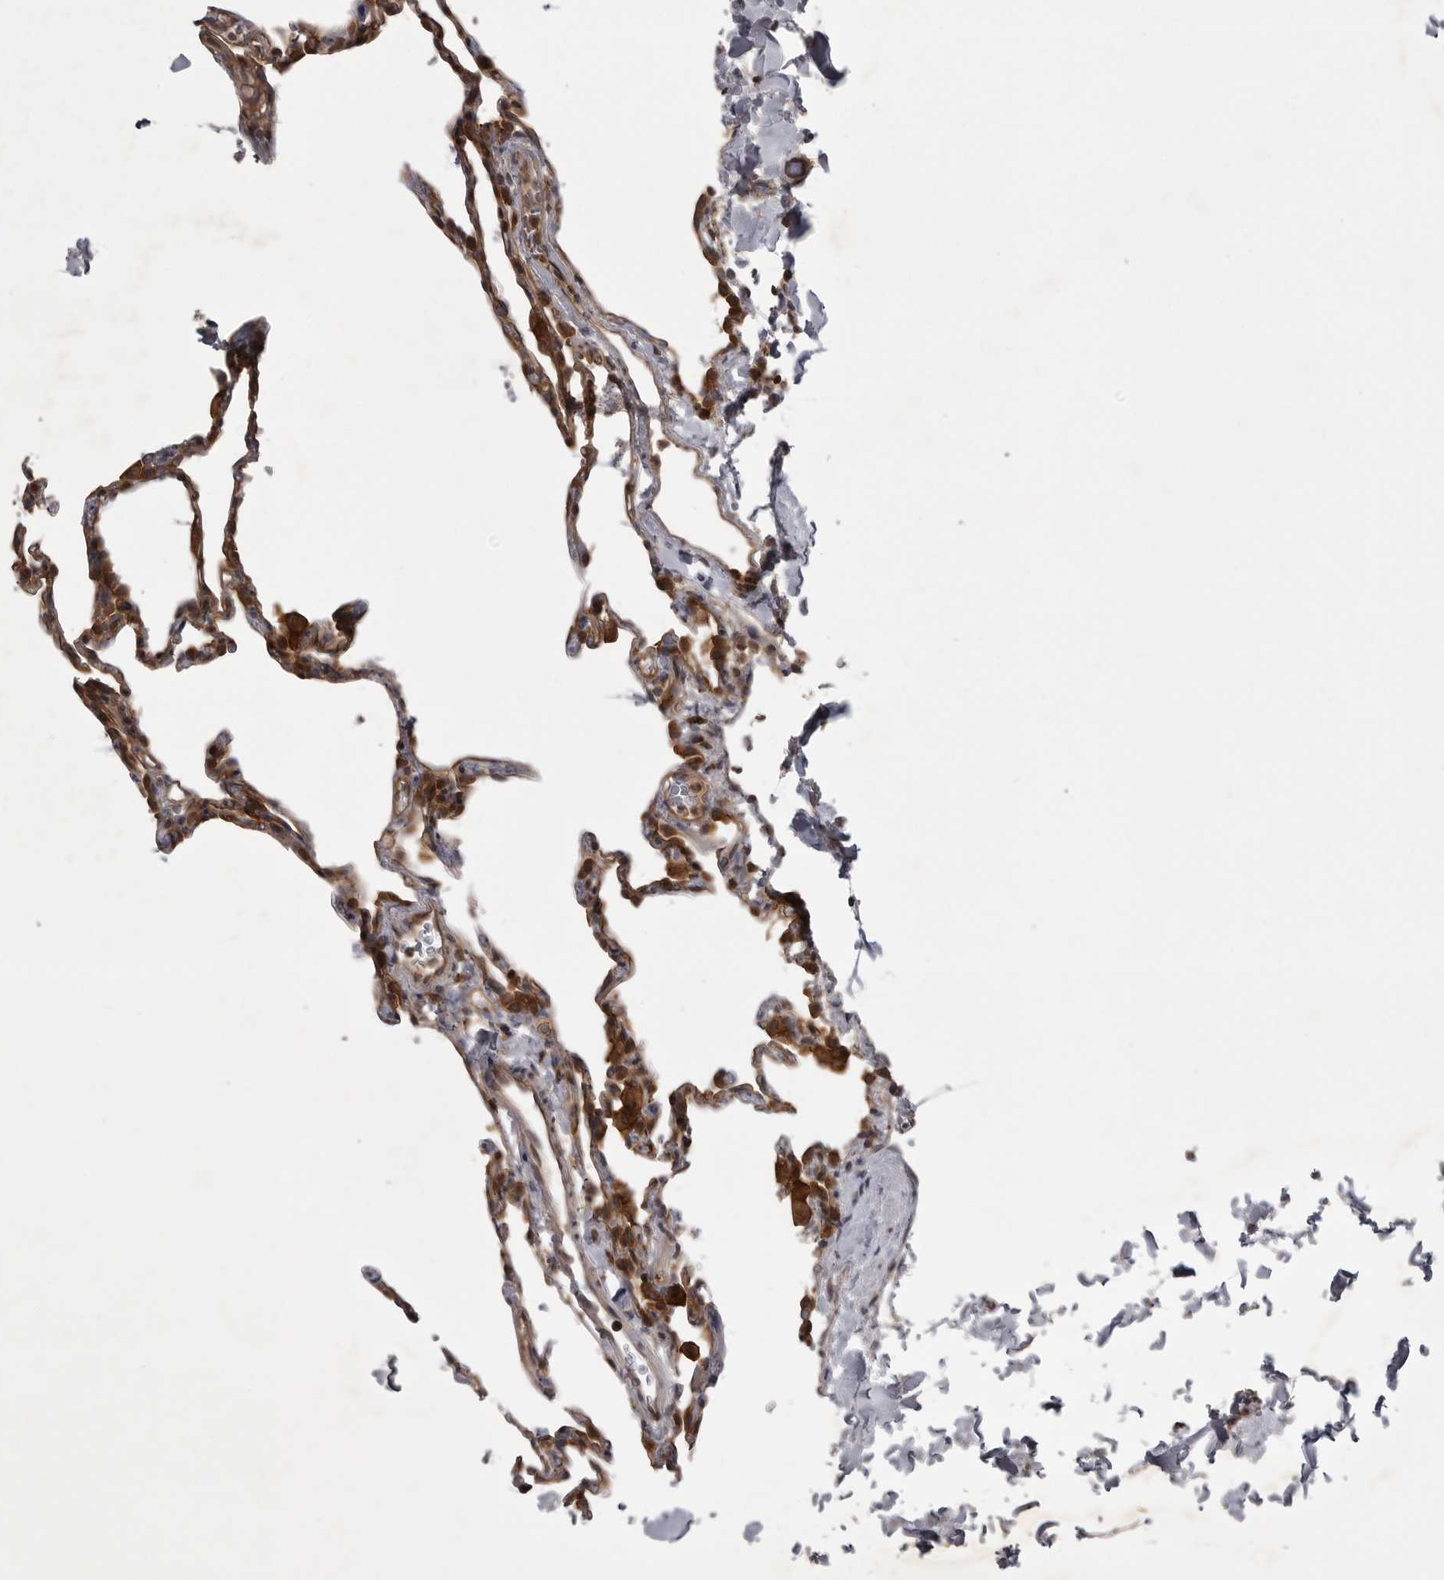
{"staining": {"intensity": "moderate", "quantity": "25%-75%", "location": "cytoplasmic/membranous"}, "tissue": "lung", "cell_type": "Alveolar cells", "image_type": "normal", "snomed": [{"axis": "morphology", "description": "Normal tissue, NOS"}, {"axis": "topography", "description": "Lung"}], "caption": "About 25%-75% of alveolar cells in benign lung exhibit moderate cytoplasmic/membranous protein staining as visualized by brown immunohistochemical staining.", "gene": "STK24", "patient": {"sex": "male", "age": 20}}